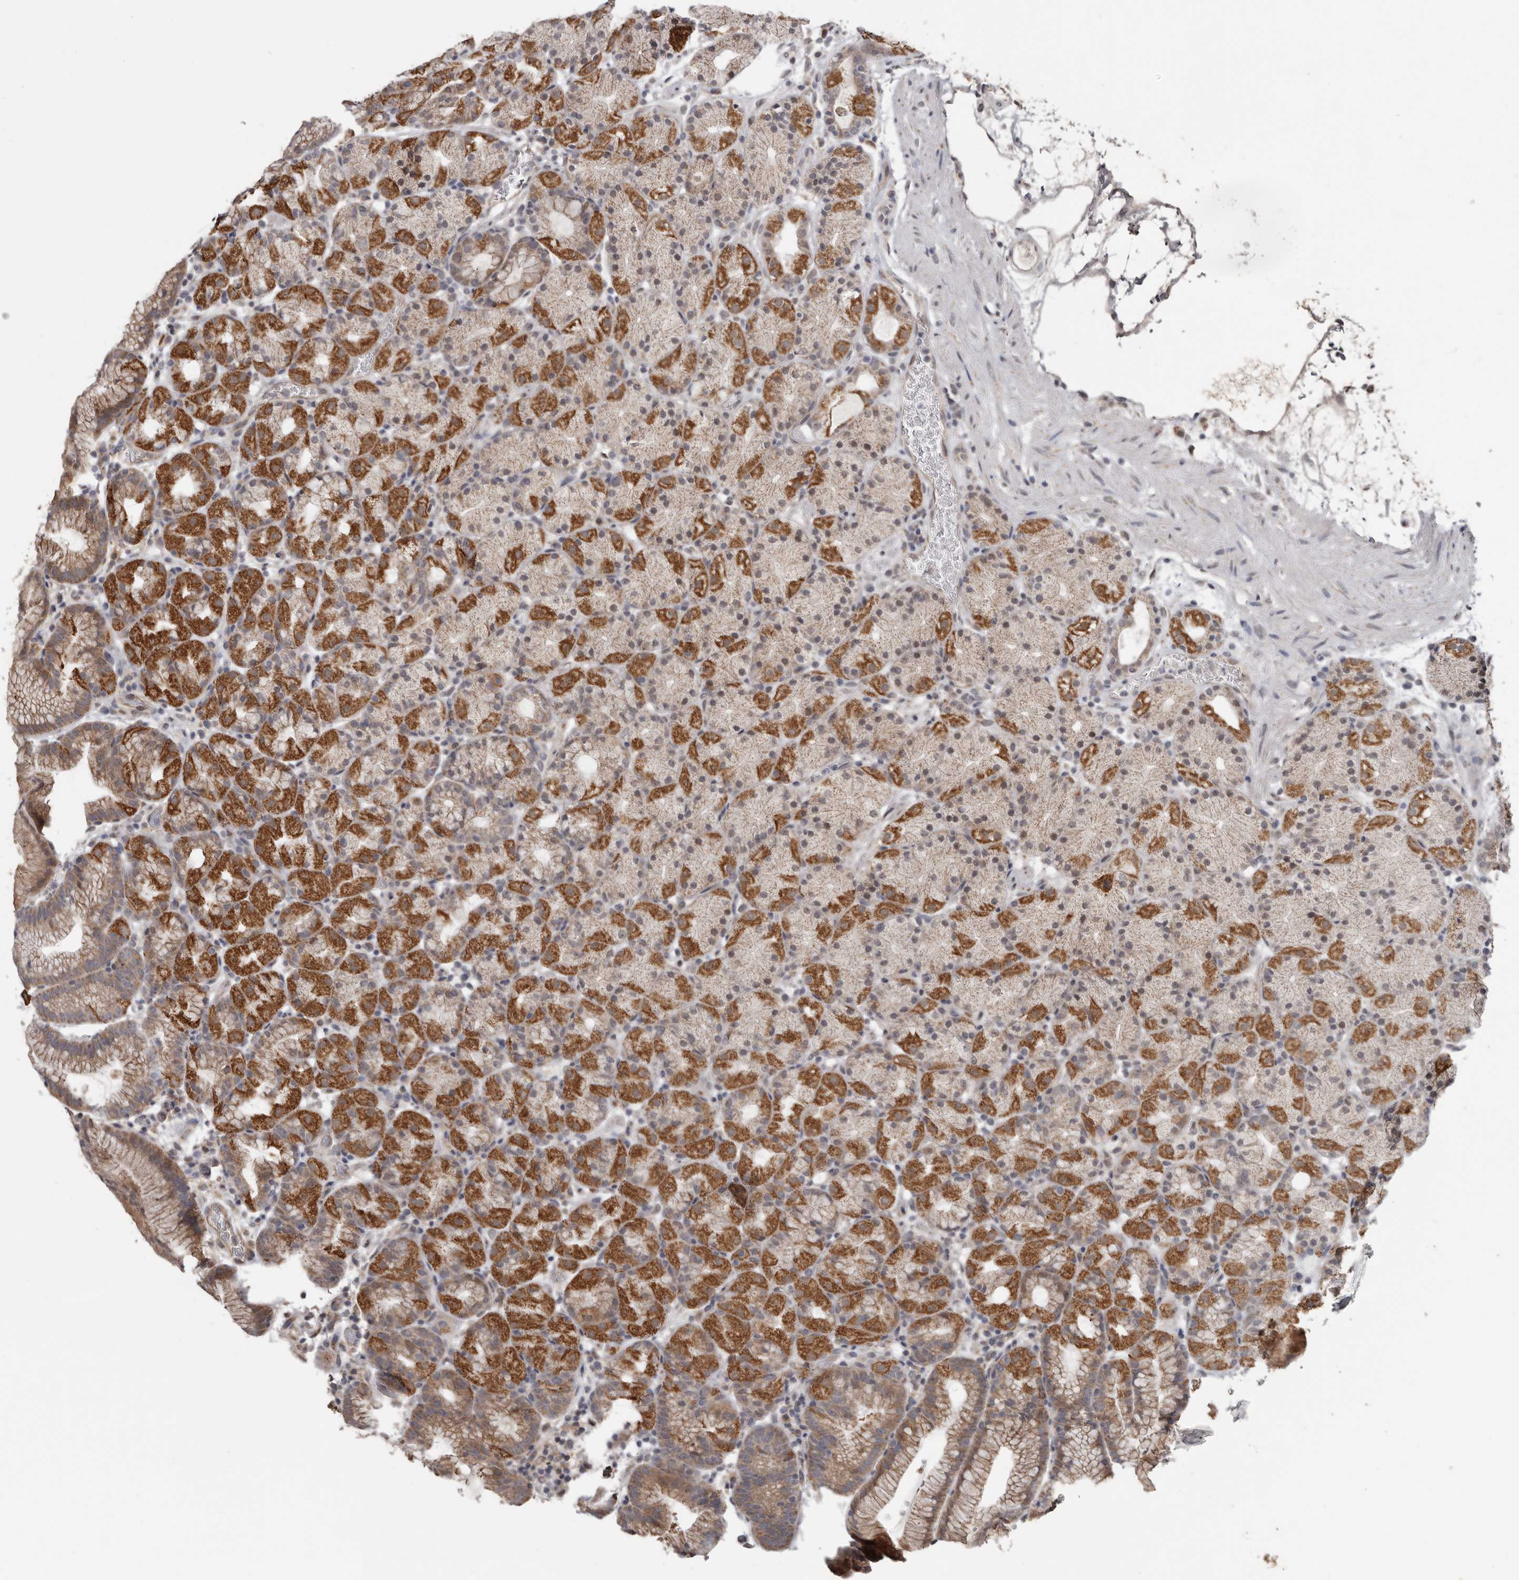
{"staining": {"intensity": "moderate", "quantity": ">75%", "location": "cytoplasmic/membranous,nuclear"}, "tissue": "stomach", "cell_type": "Glandular cells", "image_type": "normal", "snomed": [{"axis": "morphology", "description": "Normal tissue, NOS"}, {"axis": "topography", "description": "Stomach, upper"}], "caption": "DAB immunohistochemical staining of normal human stomach reveals moderate cytoplasmic/membranous,nuclear protein expression in about >75% of glandular cells.", "gene": "MOGAT2", "patient": {"sex": "male", "age": 48}}